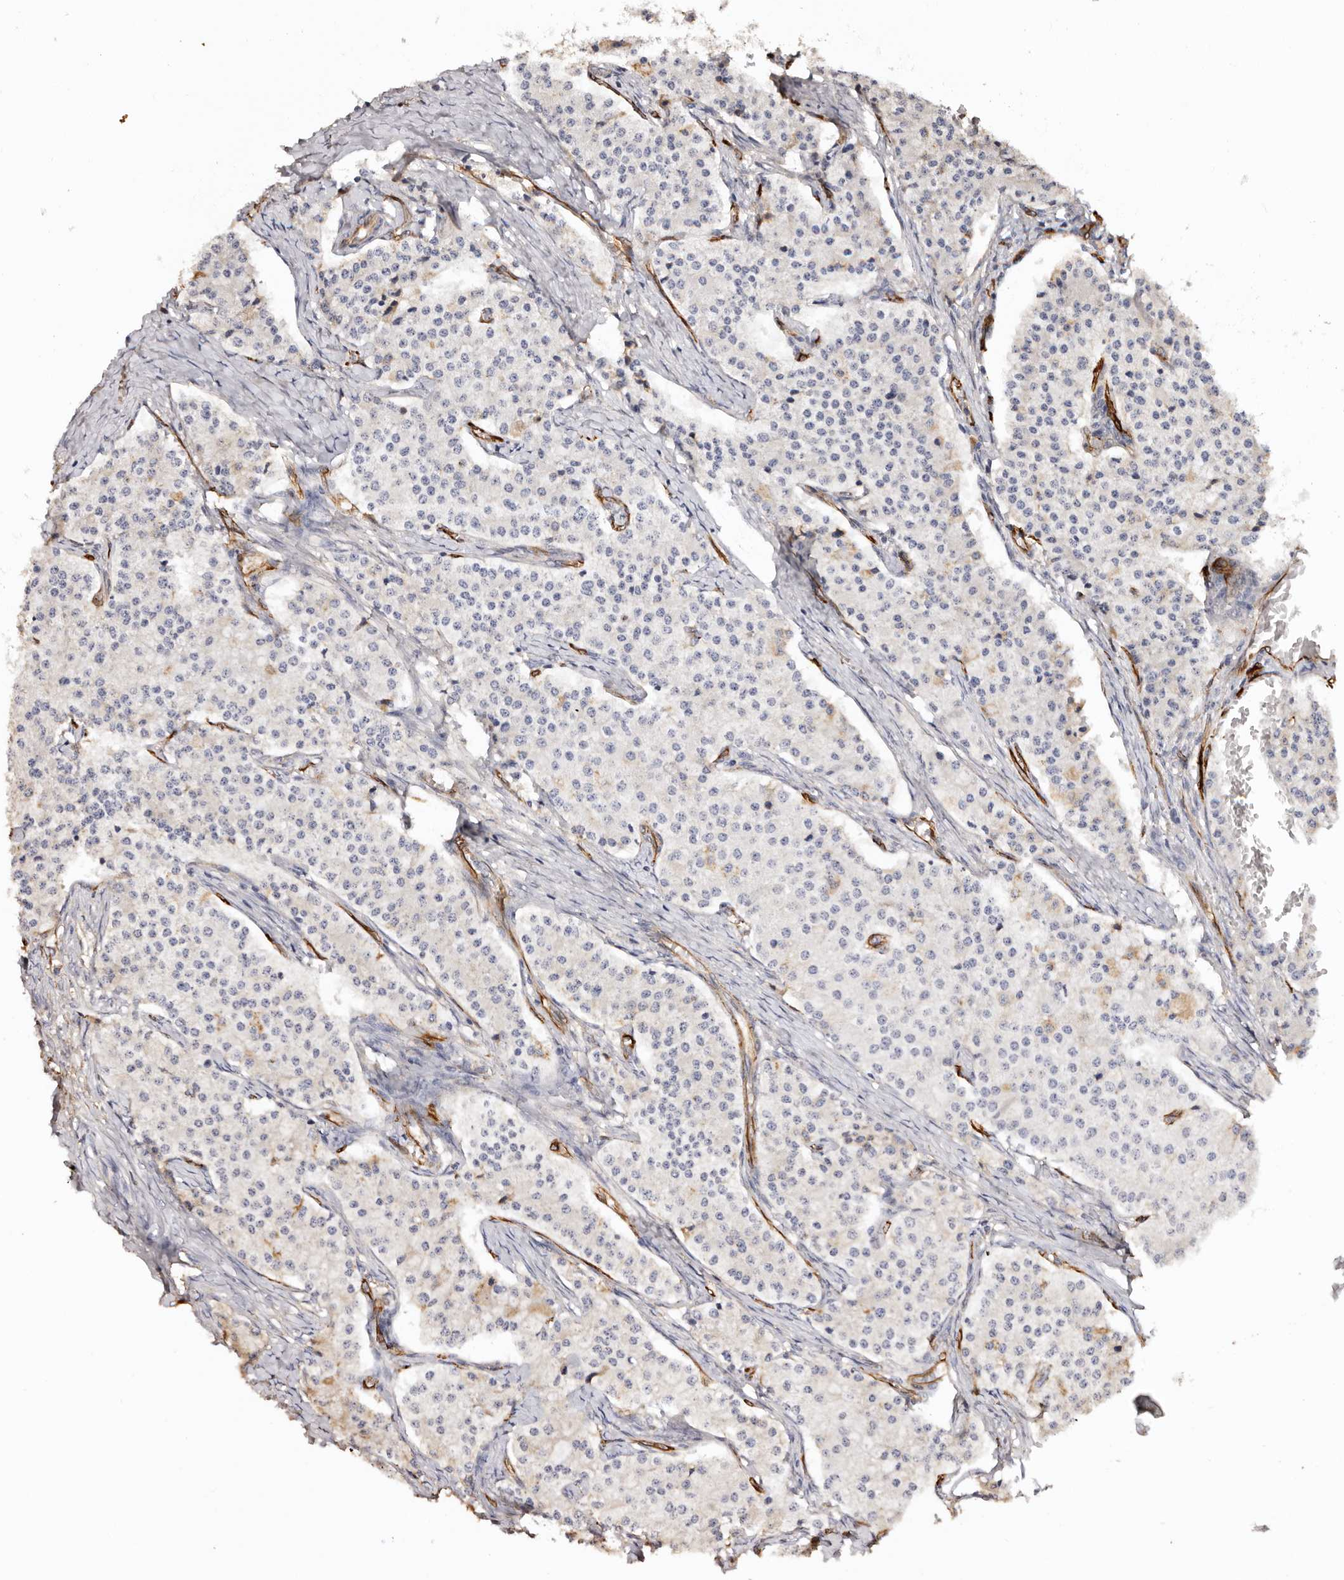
{"staining": {"intensity": "negative", "quantity": "none", "location": "none"}, "tissue": "carcinoid", "cell_type": "Tumor cells", "image_type": "cancer", "snomed": [{"axis": "morphology", "description": "Carcinoid, malignant, NOS"}, {"axis": "topography", "description": "Colon"}], "caption": "Immunohistochemical staining of malignant carcinoid displays no significant staining in tumor cells.", "gene": "ZNF557", "patient": {"sex": "female", "age": 52}}